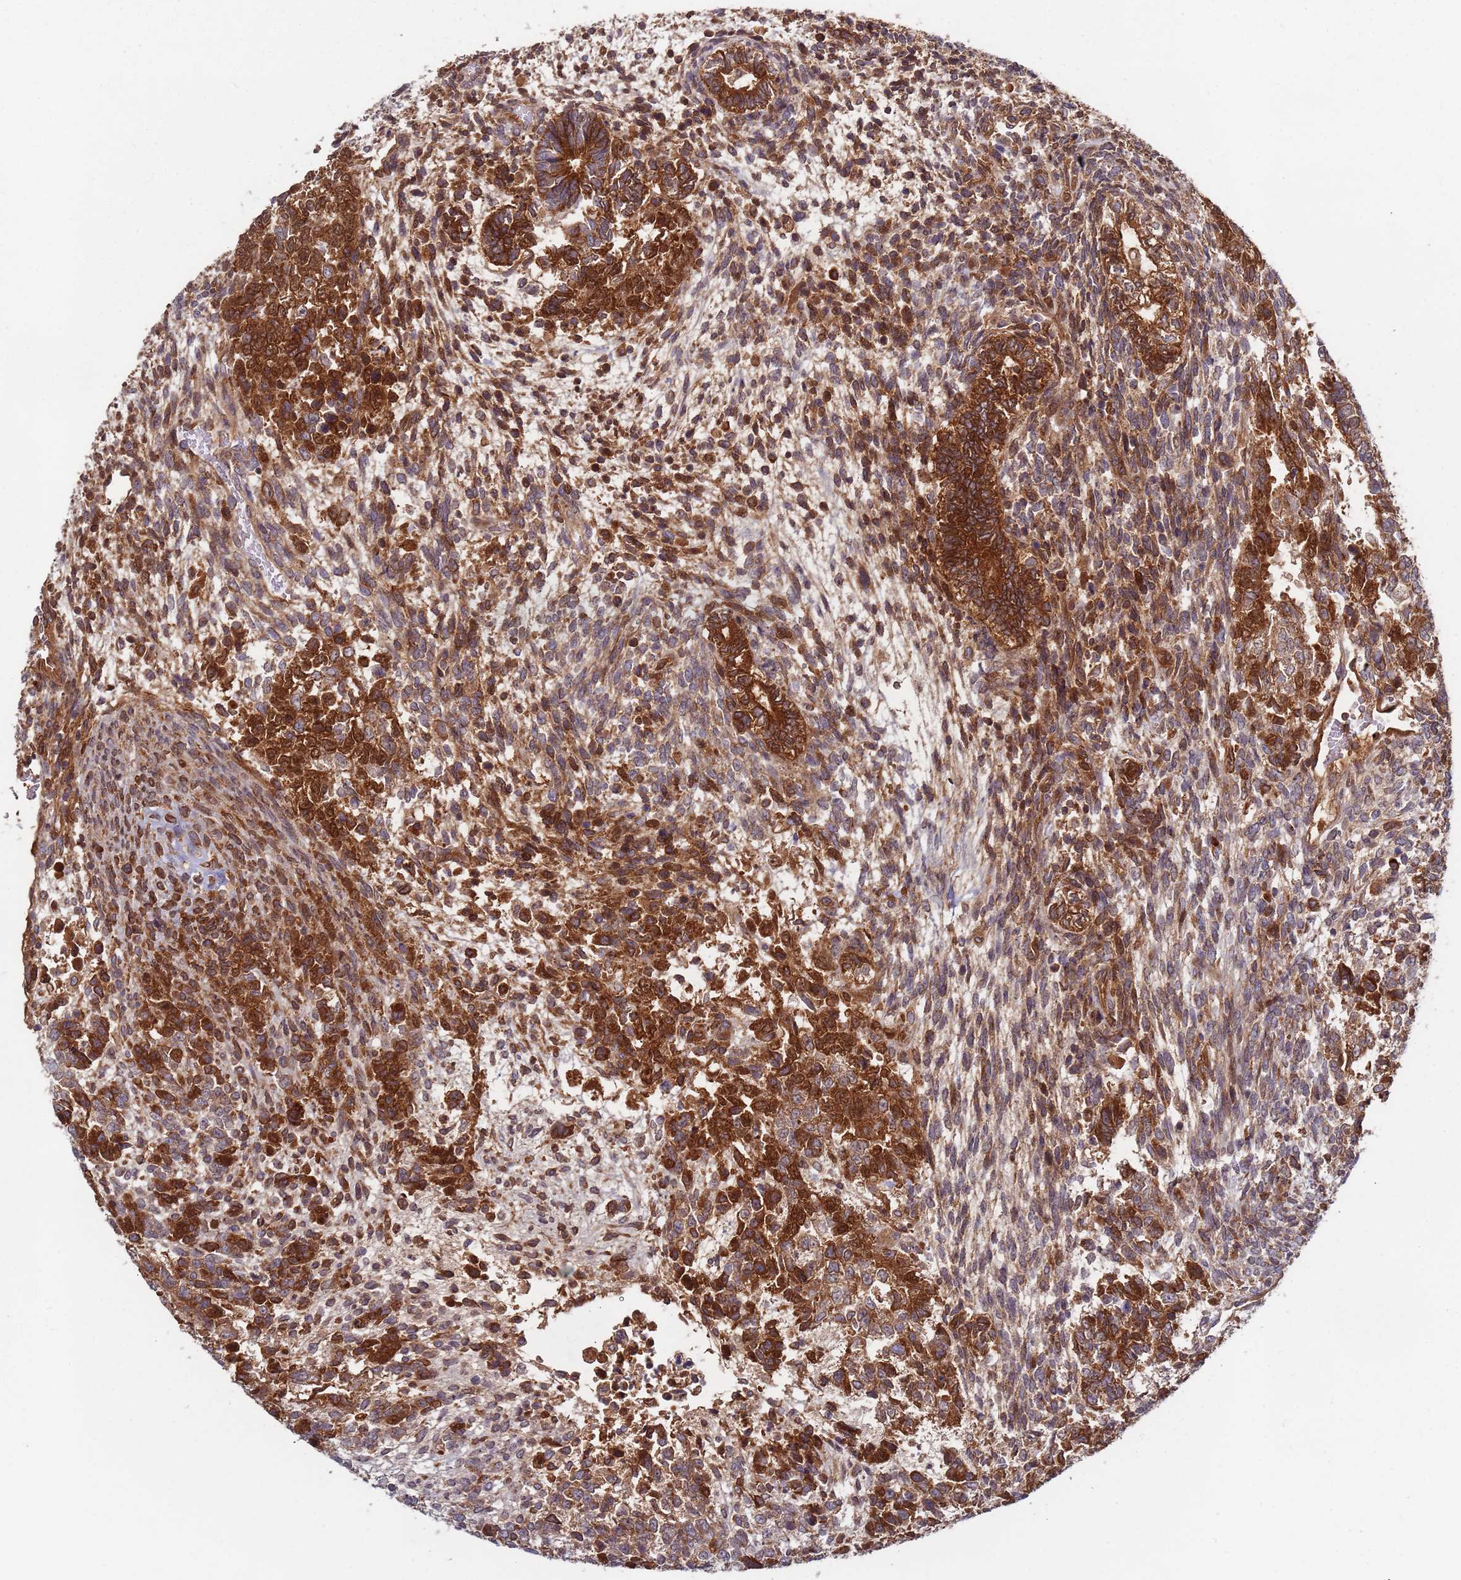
{"staining": {"intensity": "strong", "quantity": ">75%", "location": "cytoplasmic/membranous"}, "tissue": "testis cancer", "cell_type": "Tumor cells", "image_type": "cancer", "snomed": [{"axis": "morphology", "description": "Carcinoma, Embryonal, NOS"}, {"axis": "topography", "description": "Testis"}], "caption": "Strong cytoplasmic/membranous positivity for a protein is present in about >75% of tumor cells of testis cancer (embryonal carcinoma) using immunohistochemistry.", "gene": "OR5A2", "patient": {"sex": "male", "age": 23}}